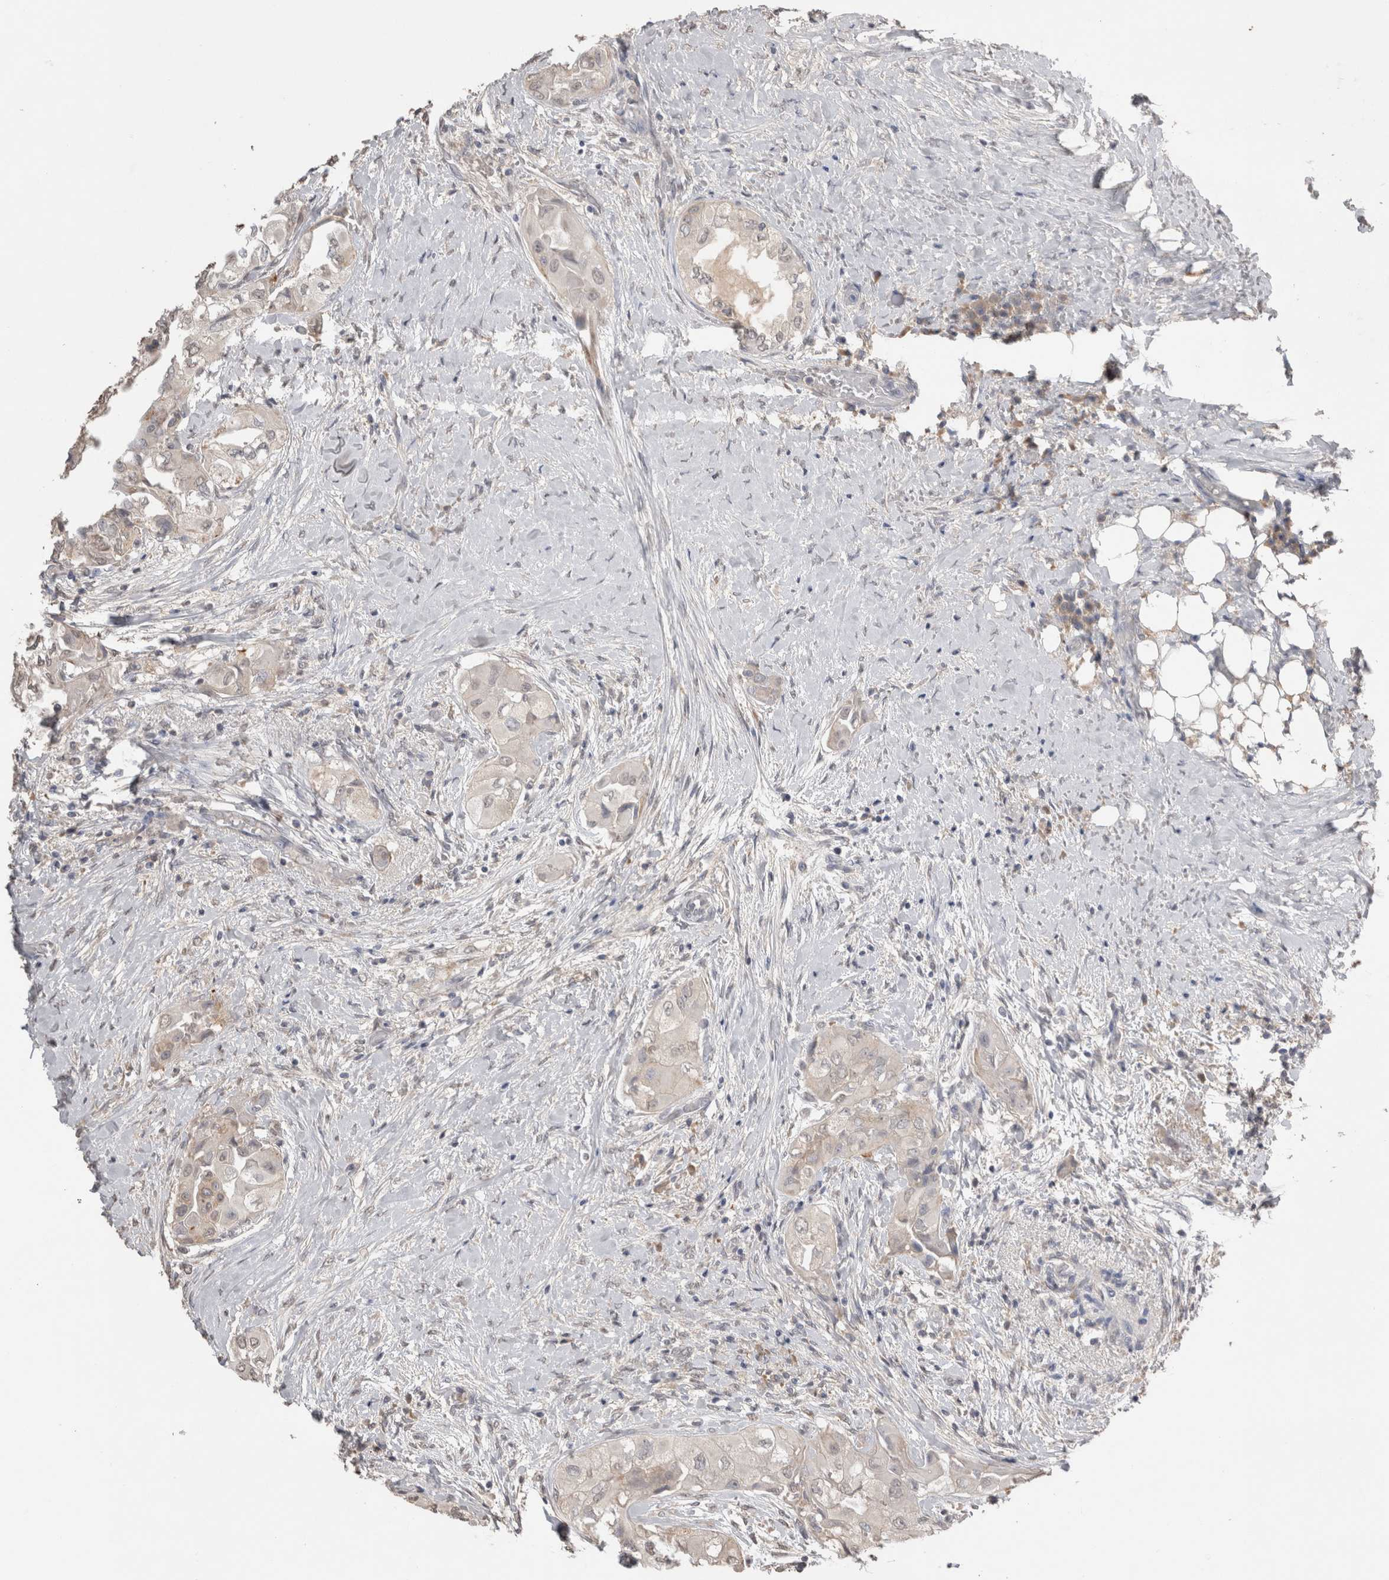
{"staining": {"intensity": "negative", "quantity": "none", "location": "none"}, "tissue": "thyroid cancer", "cell_type": "Tumor cells", "image_type": "cancer", "snomed": [{"axis": "morphology", "description": "Papillary adenocarcinoma, NOS"}, {"axis": "topography", "description": "Thyroid gland"}], "caption": "A histopathology image of thyroid papillary adenocarcinoma stained for a protein exhibits no brown staining in tumor cells.", "gene": "NAALADL2", "patient": {"sex": "female", "age": 59}}